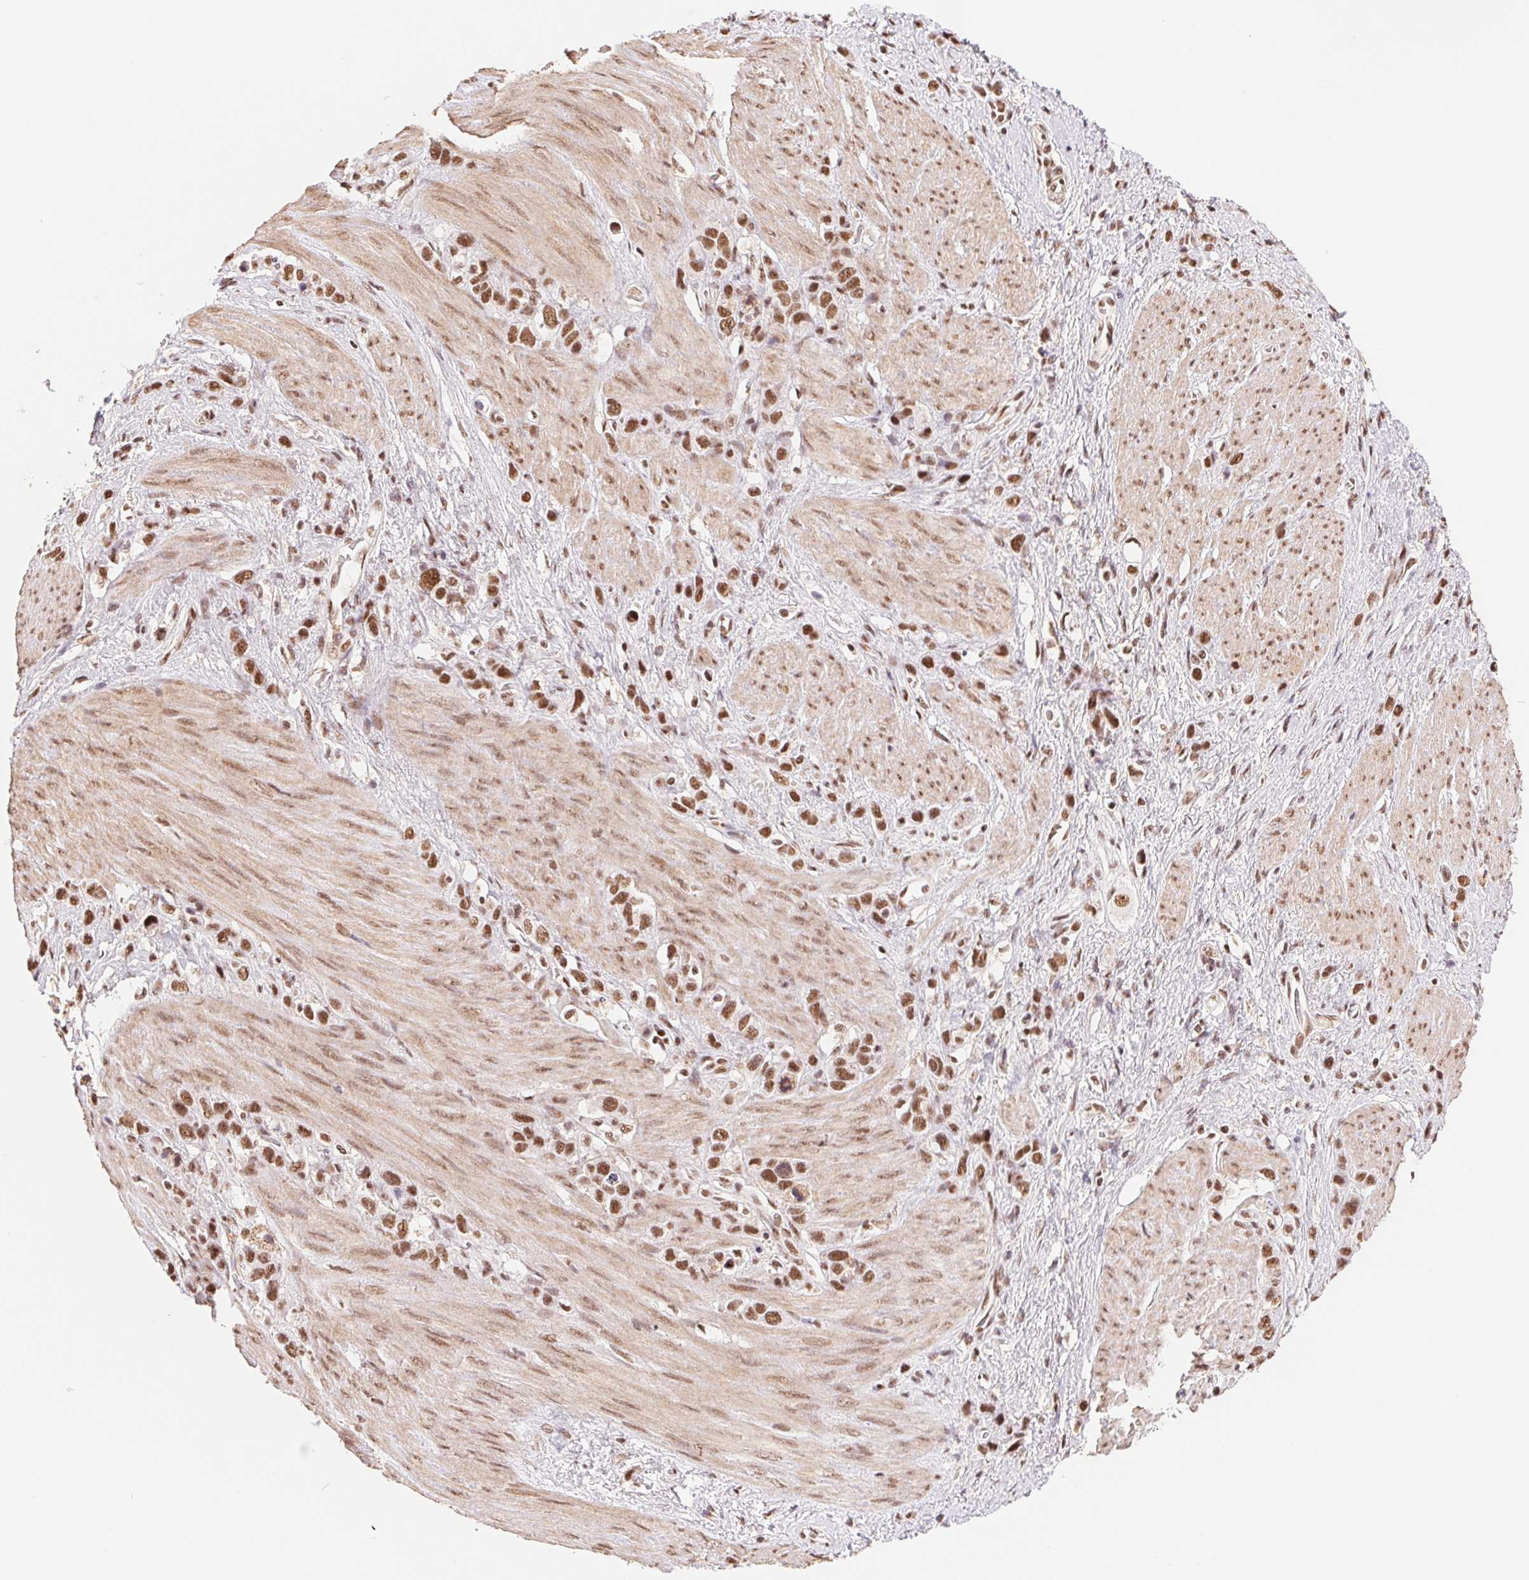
{"staining": {"intensity": "moderate", "quantity": ">75%", "location": "nuclear"}, "tissue": "stomach cancer", "cell_type": "Tumor cells", "image_type": "cancer", "snomed": [{"axis": "morphology", "description": "Adenocarcinoma, NOS"}, {"axis": "topography", "description": "Stomach"}], "caption": "Human stomach cancer (adenocarcinoma) stained for a protein (brown) shows moderate nuclear positive staining in about >75% of tumor cells.", "gene": "SREK1", "patient": {"sex": "female", "age": 65}}